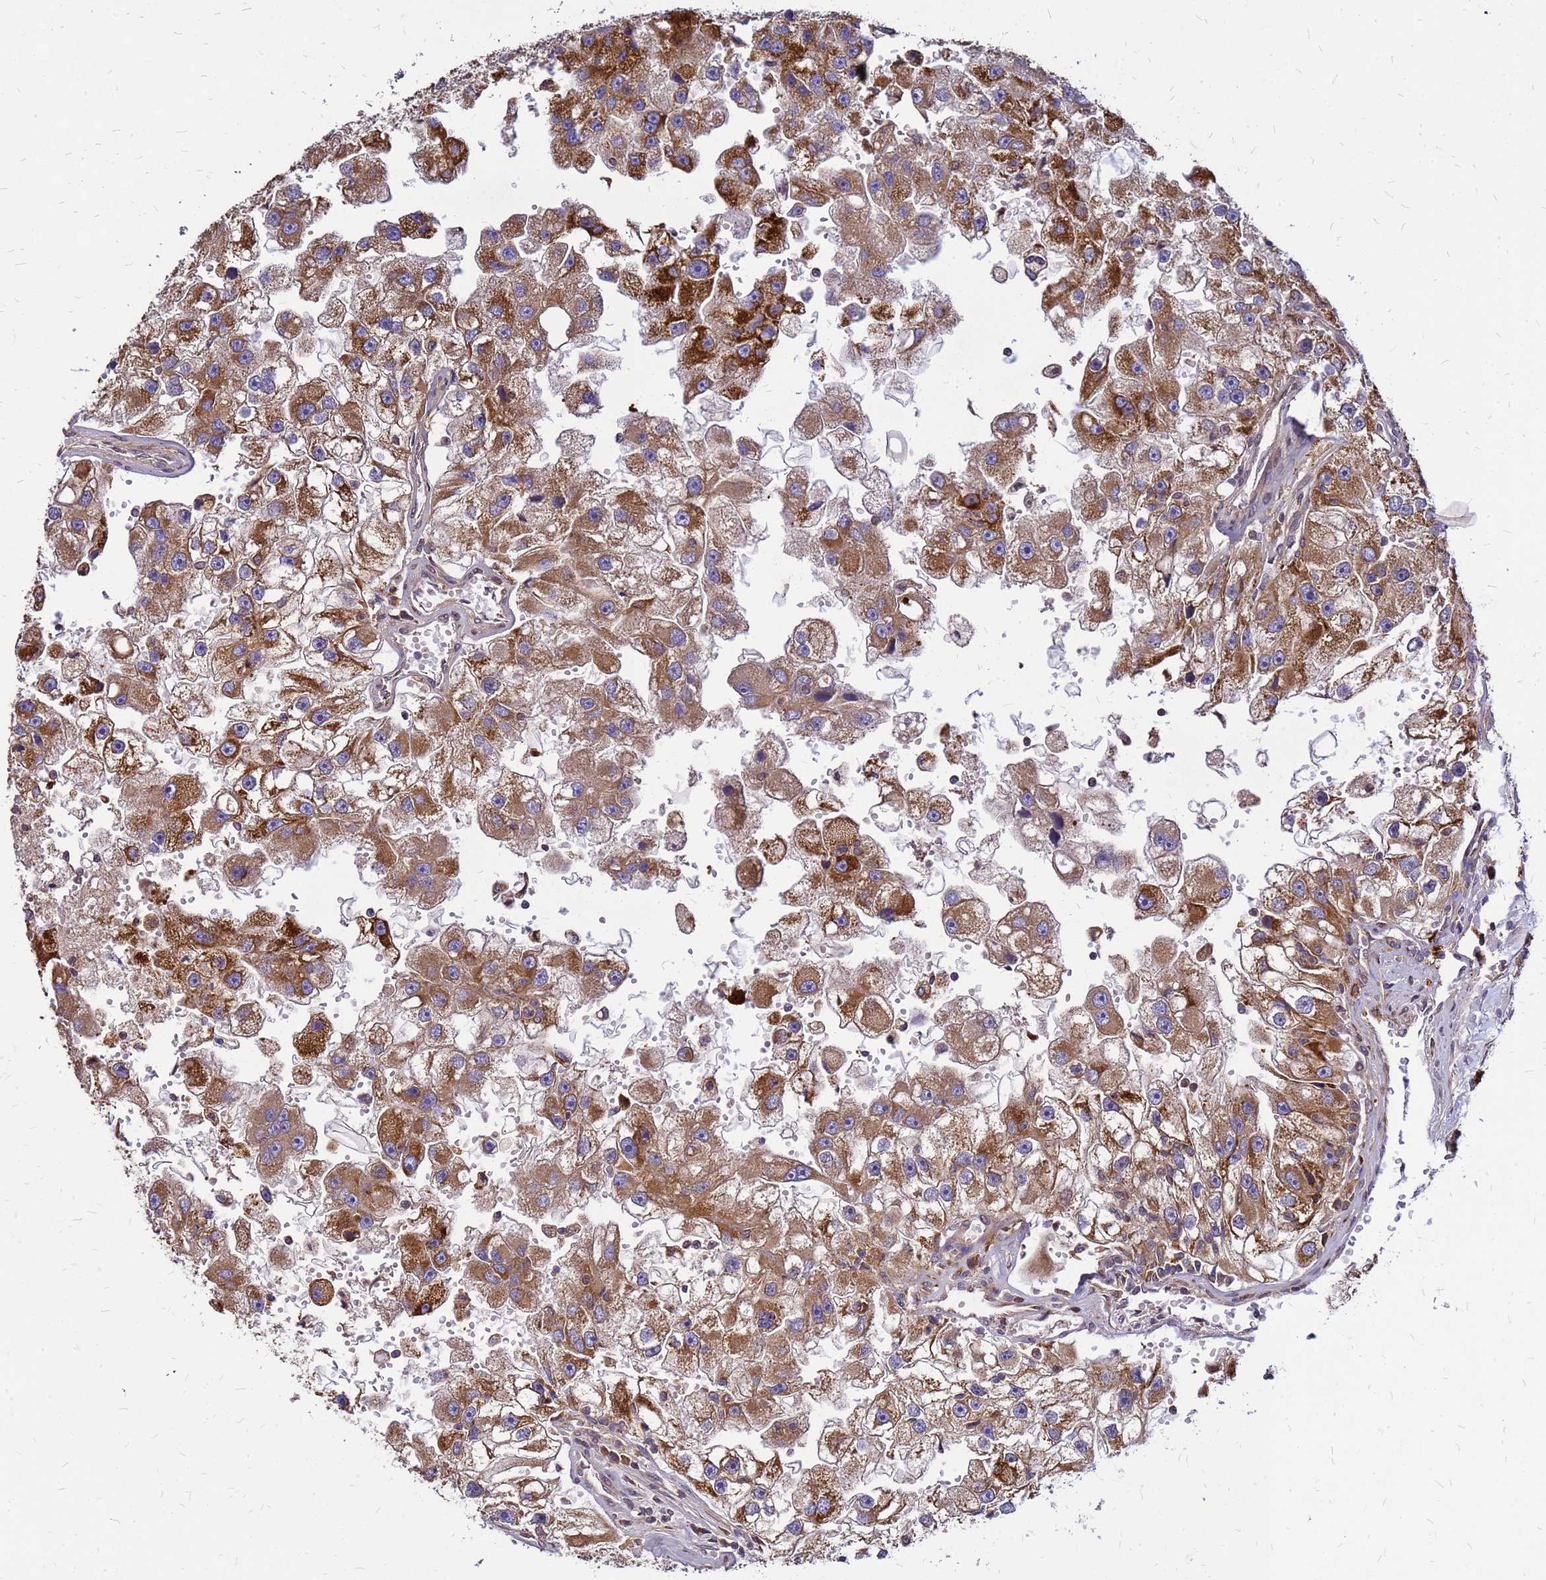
{"staining": {"intensity": "moderate", "quantity": ">75%", "location": "cytoplasmic/membranous"}, "tissue": "renal cancer", "cell_type": "Tumor cells", "image_type": "cancer", "snomed": [{"axis": "morphology", "description": "Adenocarcinoma, NOS"}, {"axis": "topography", "description": "Kidney"}], "caption": "DAB immunohistochemical staining of renal cancer shows moderate cytoplasmic/membranous protein staining in about >75% of tumor cells.", "gene": "CYBC1", "patient": {"sex": "male", "age": 63}}